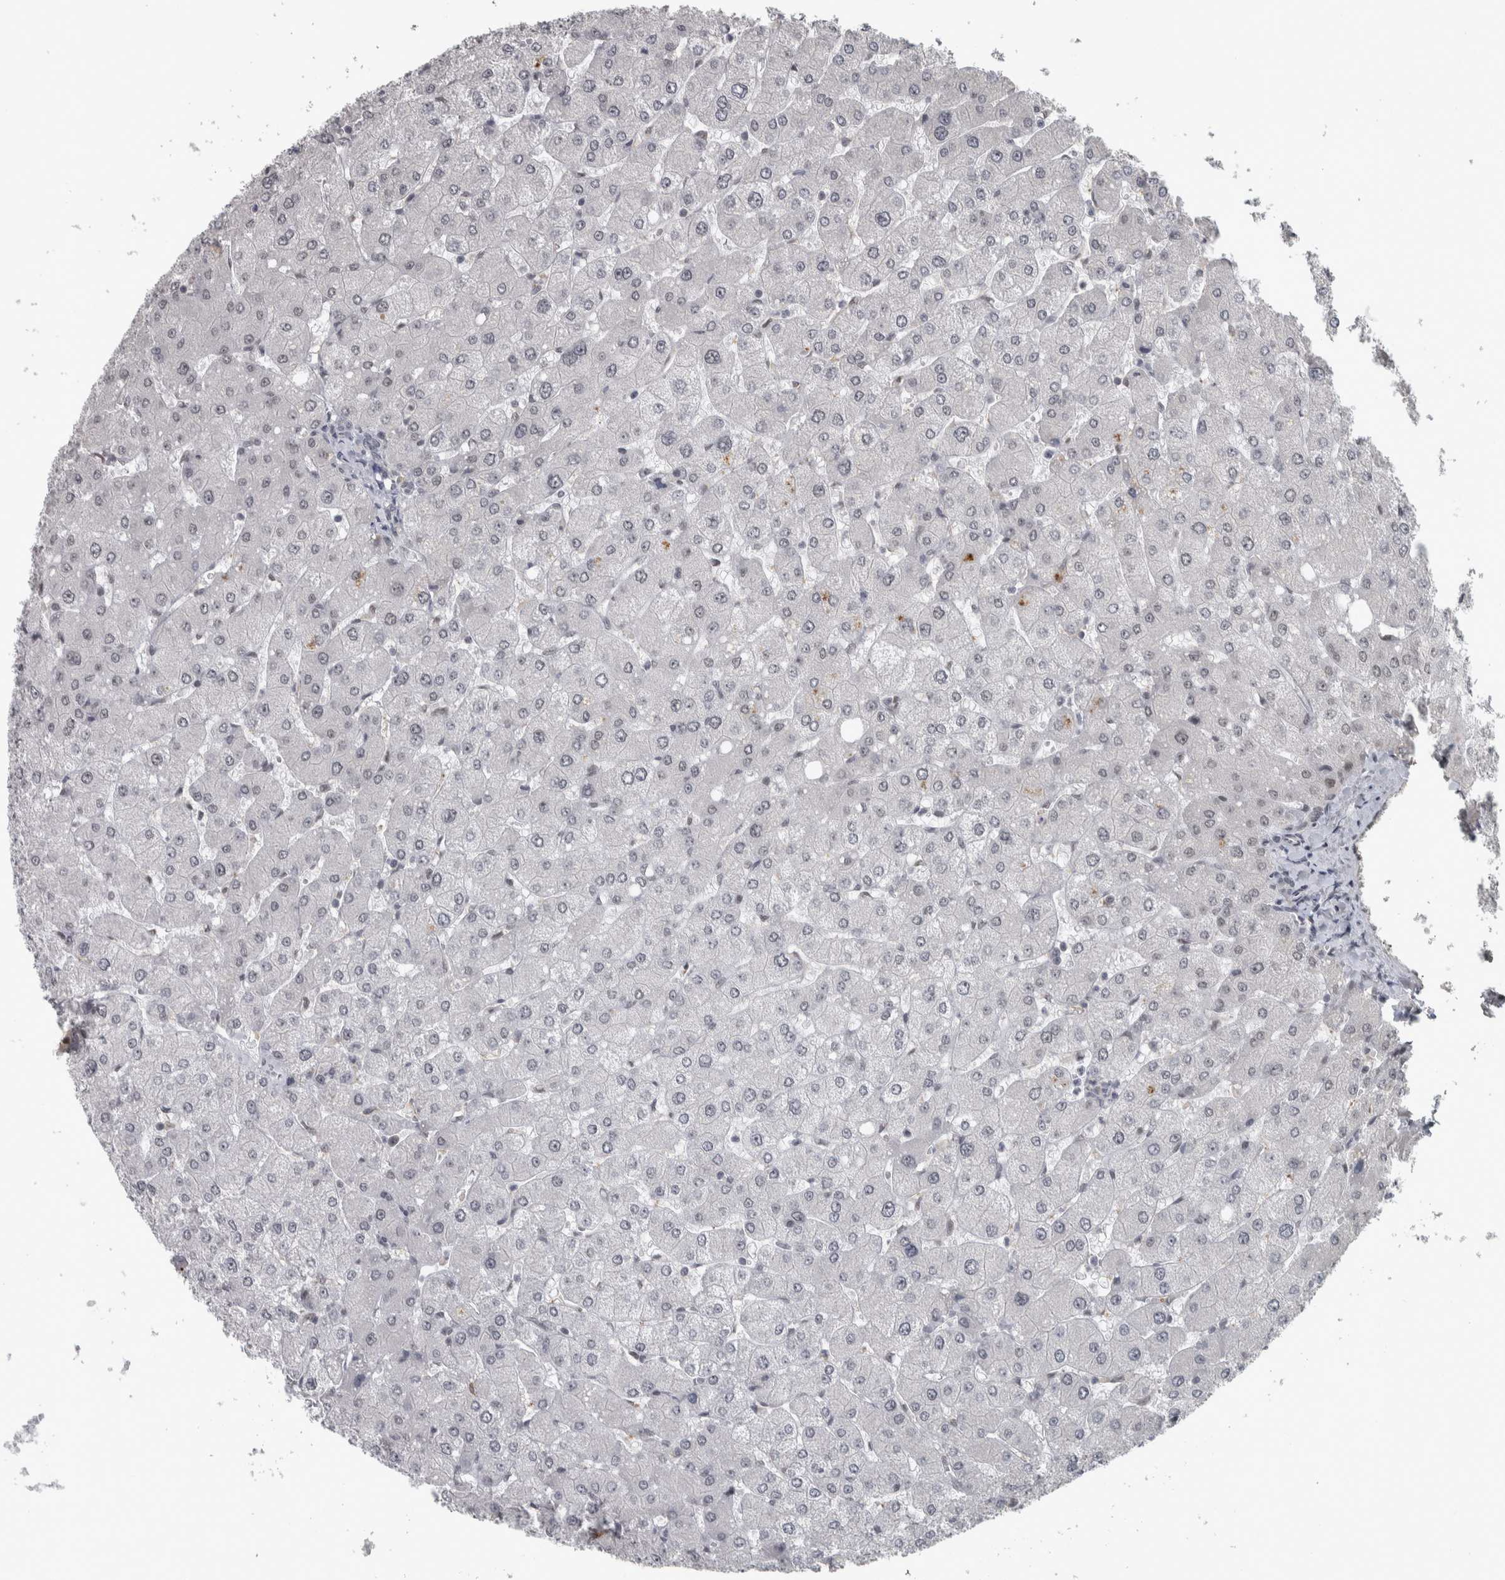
{"staining": {"intensity": "weak", "quantity": "25%-75%", "location": "nuclear"}, "tissue": "liver", "cell_type": "Cholangiocytes", "image_type": "normal", "snomed": [{"axis": "morphology", "description": "Normal tissue, NOS"}, {"axis": "topography", "description": "Liver"}], "caption": "About 25%-75% of cholangiocytes in normal human liver display weak nuclear protein expression as visualized by brown immunohistochemical staining.", "gene": "DDX42", "patient": {"sex": "male", "age": 55}}